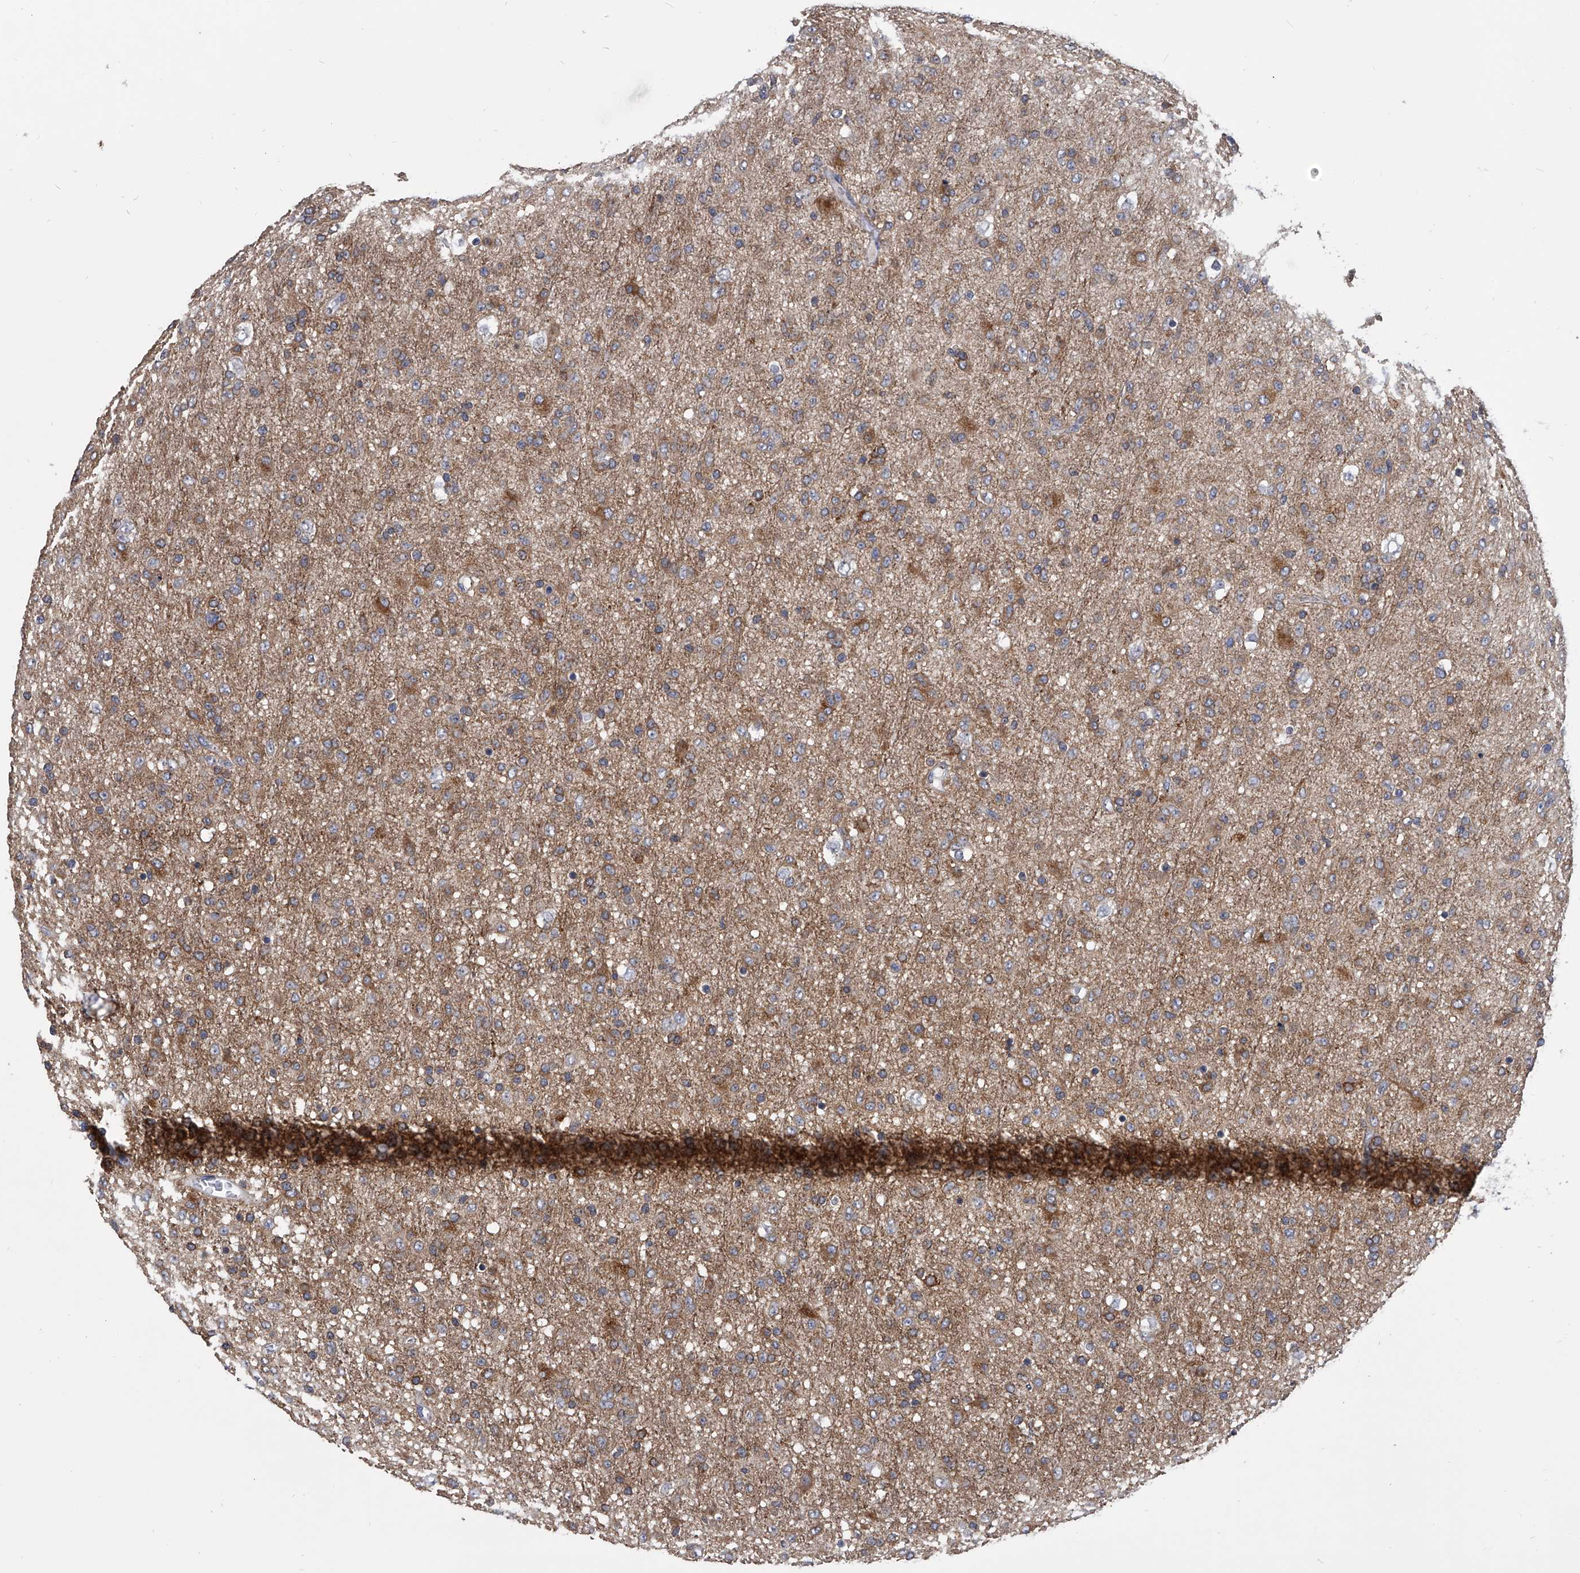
{"staining": {"intensity": "negative", "quantity": "none", "location": "none"}, "tissue": "glioma", "cell_type": "Tumor cells", "image_type": "cancer", "snomed": [{"axis": "morphology", "description": "Glioma, malignant, Low grade"}, {"axis": "topography", "description": "Brain"}], "caption": "Immunohistochemistry (IHC) of human low-grade glioma (malignant) reveals no staining in tumor cells.", "gene": "MAP4K3", "patient": {"sex": "male", "age": 65}}